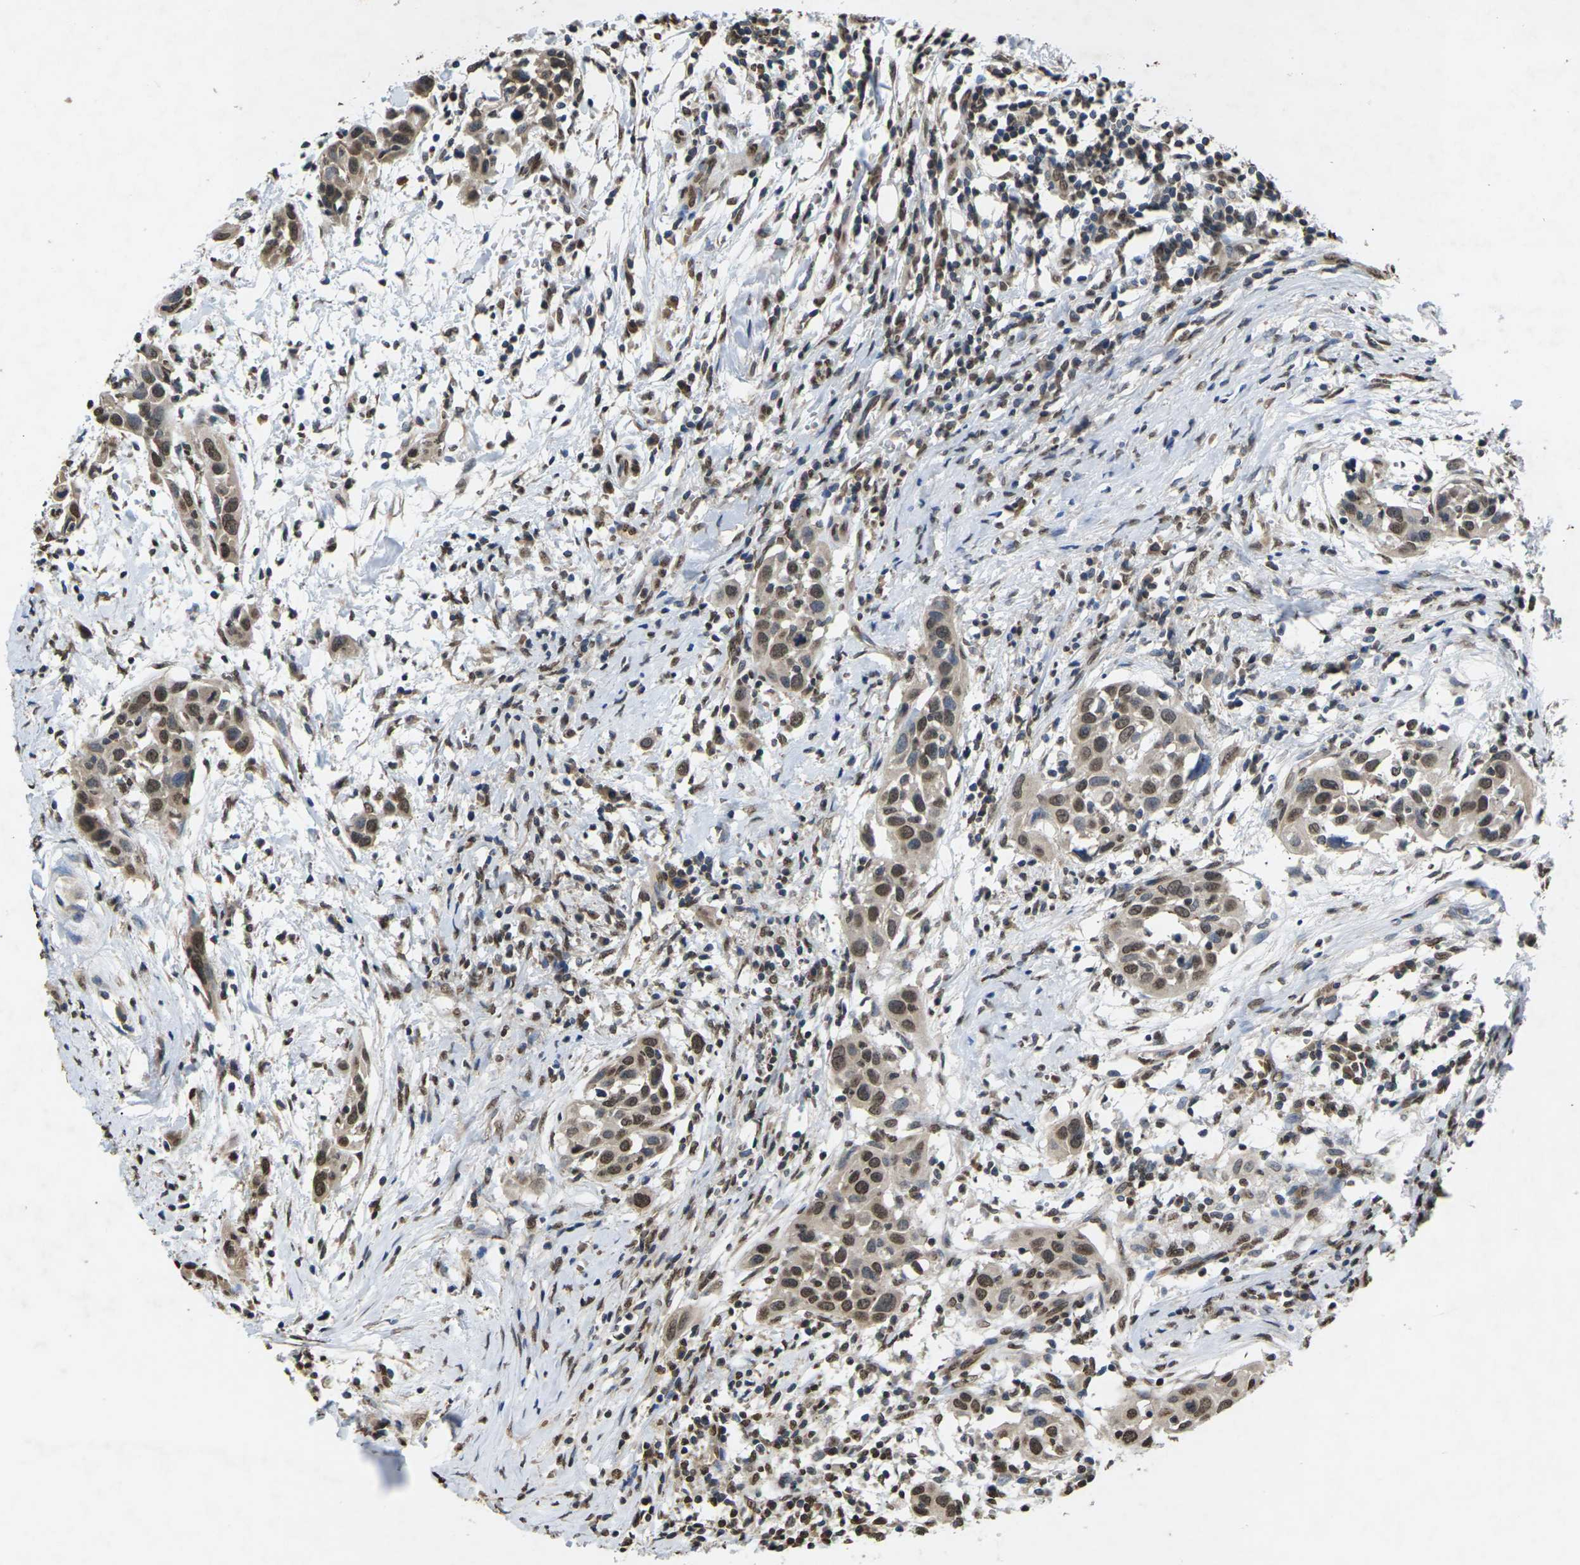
{"staining": {"intensity": "moderate", "quantity": ">75%", "location": "nuclear"}, "tissue": "head and neck cancer", "cell_type": "Tumor cells", "image_type": "cancer", "snomed": [{"axis": "morphology", "description": "Squamous cell carcinoma, NOS"}, {"axis": "topography", "description": "Oral tissue"}, {"axis": "topography", "description": "Head-Neck"}], "caption": "Immunohistochemistry of human head and neck squamous cell carcinoma reveals medium levels of moderate nuclear positivity in about >75% of tumor cells.", "gene": "EMSY", "patient": {"sex": "female", "age": 50}}